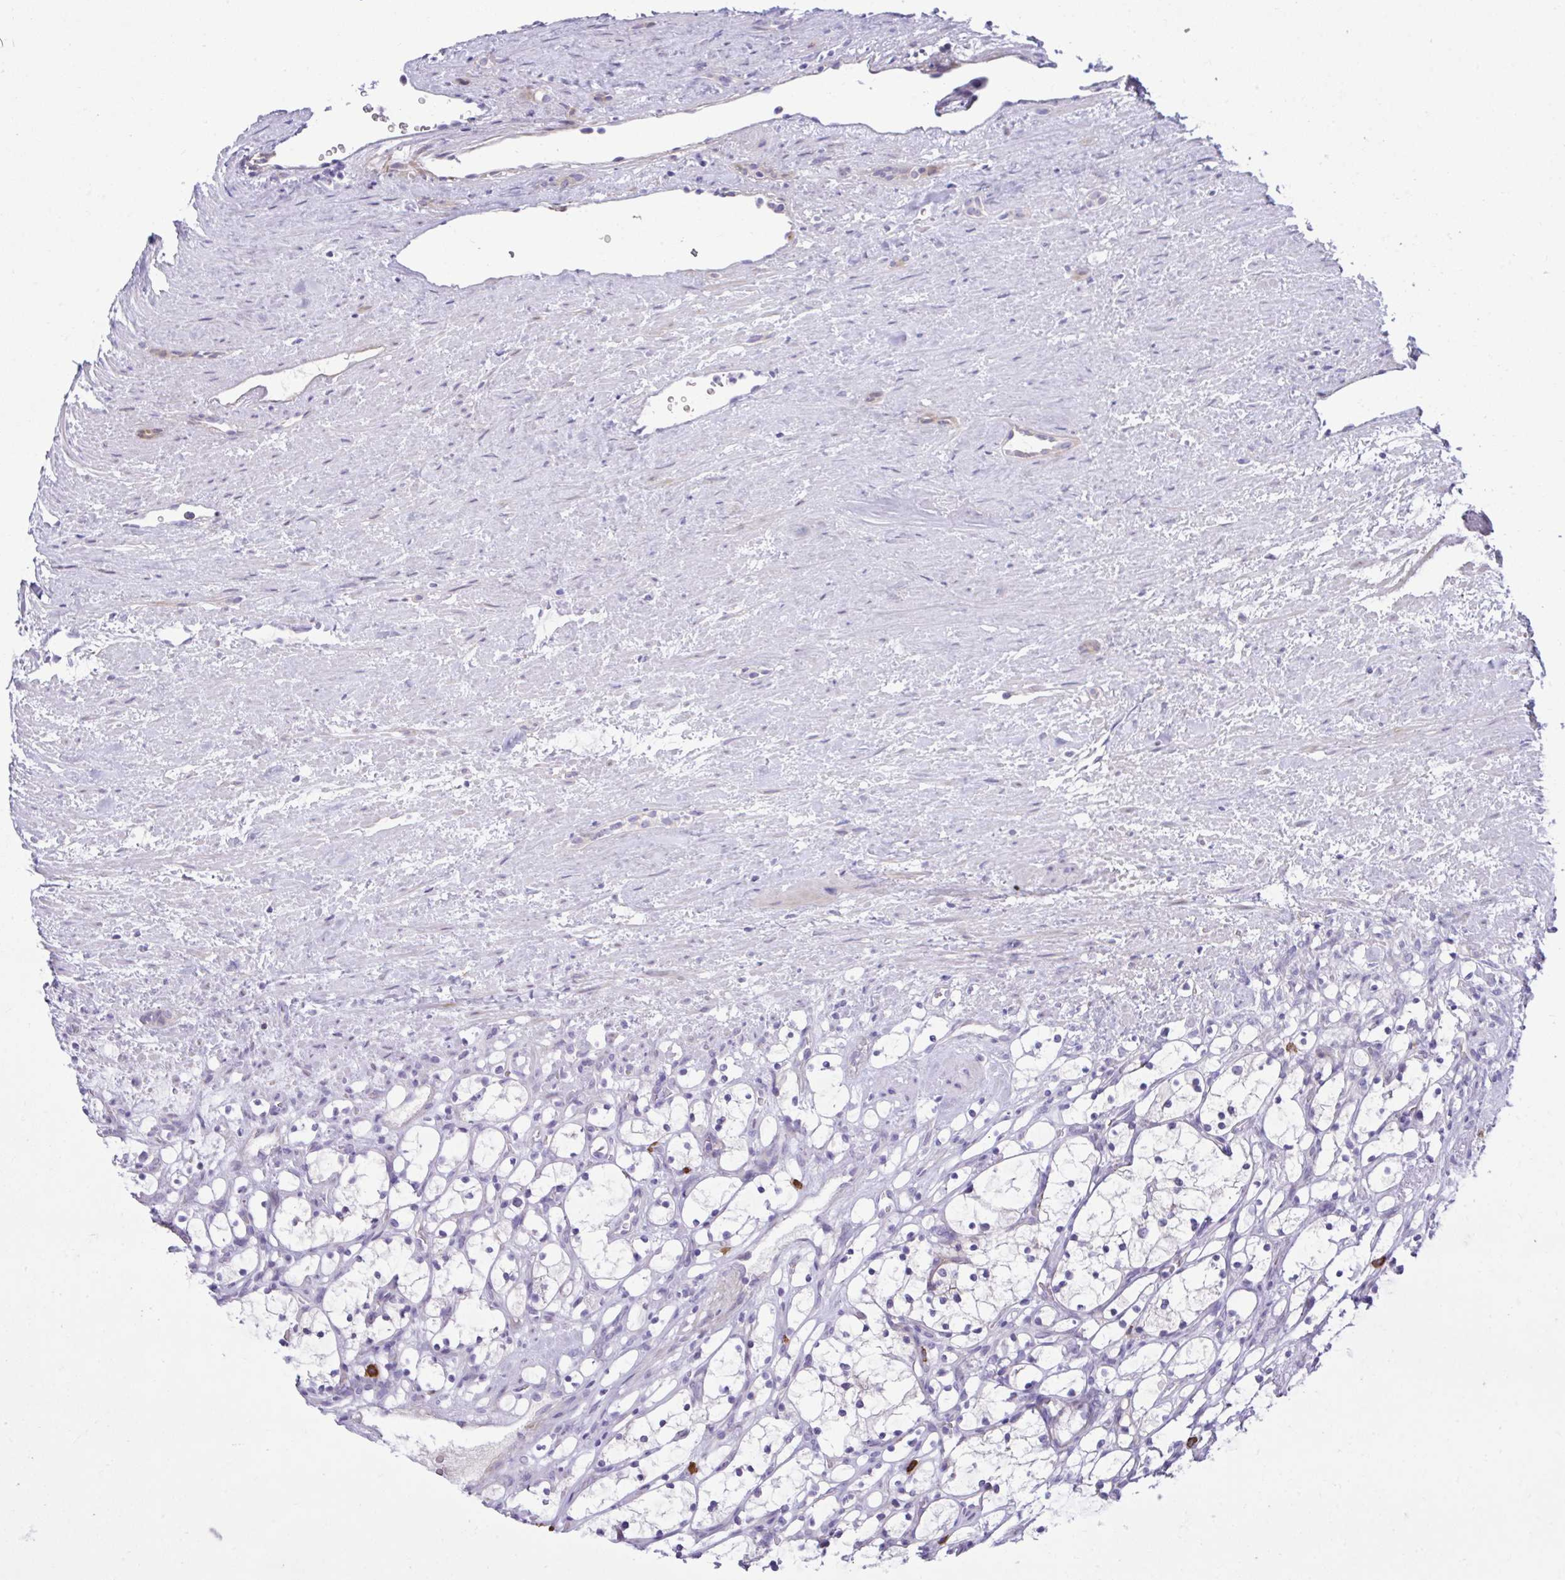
{"staining": {"intensity": "negative", "quantity": "none", "location": "none"}, "tissue": "renal cancer", "cell_type": "Tumor cells", "image_type": "cancer", "snomed": [{"axis": "morphology", "description": "Adenocarcinoma, NOS"}, {"axis": "topography", "description": "Kidney"}], "caption": "Tumor cells are negative for brown protein staining in adenocarcinoma (renal).", "gene": "MED9", "patient": {"sex": "female", "age": 69}}